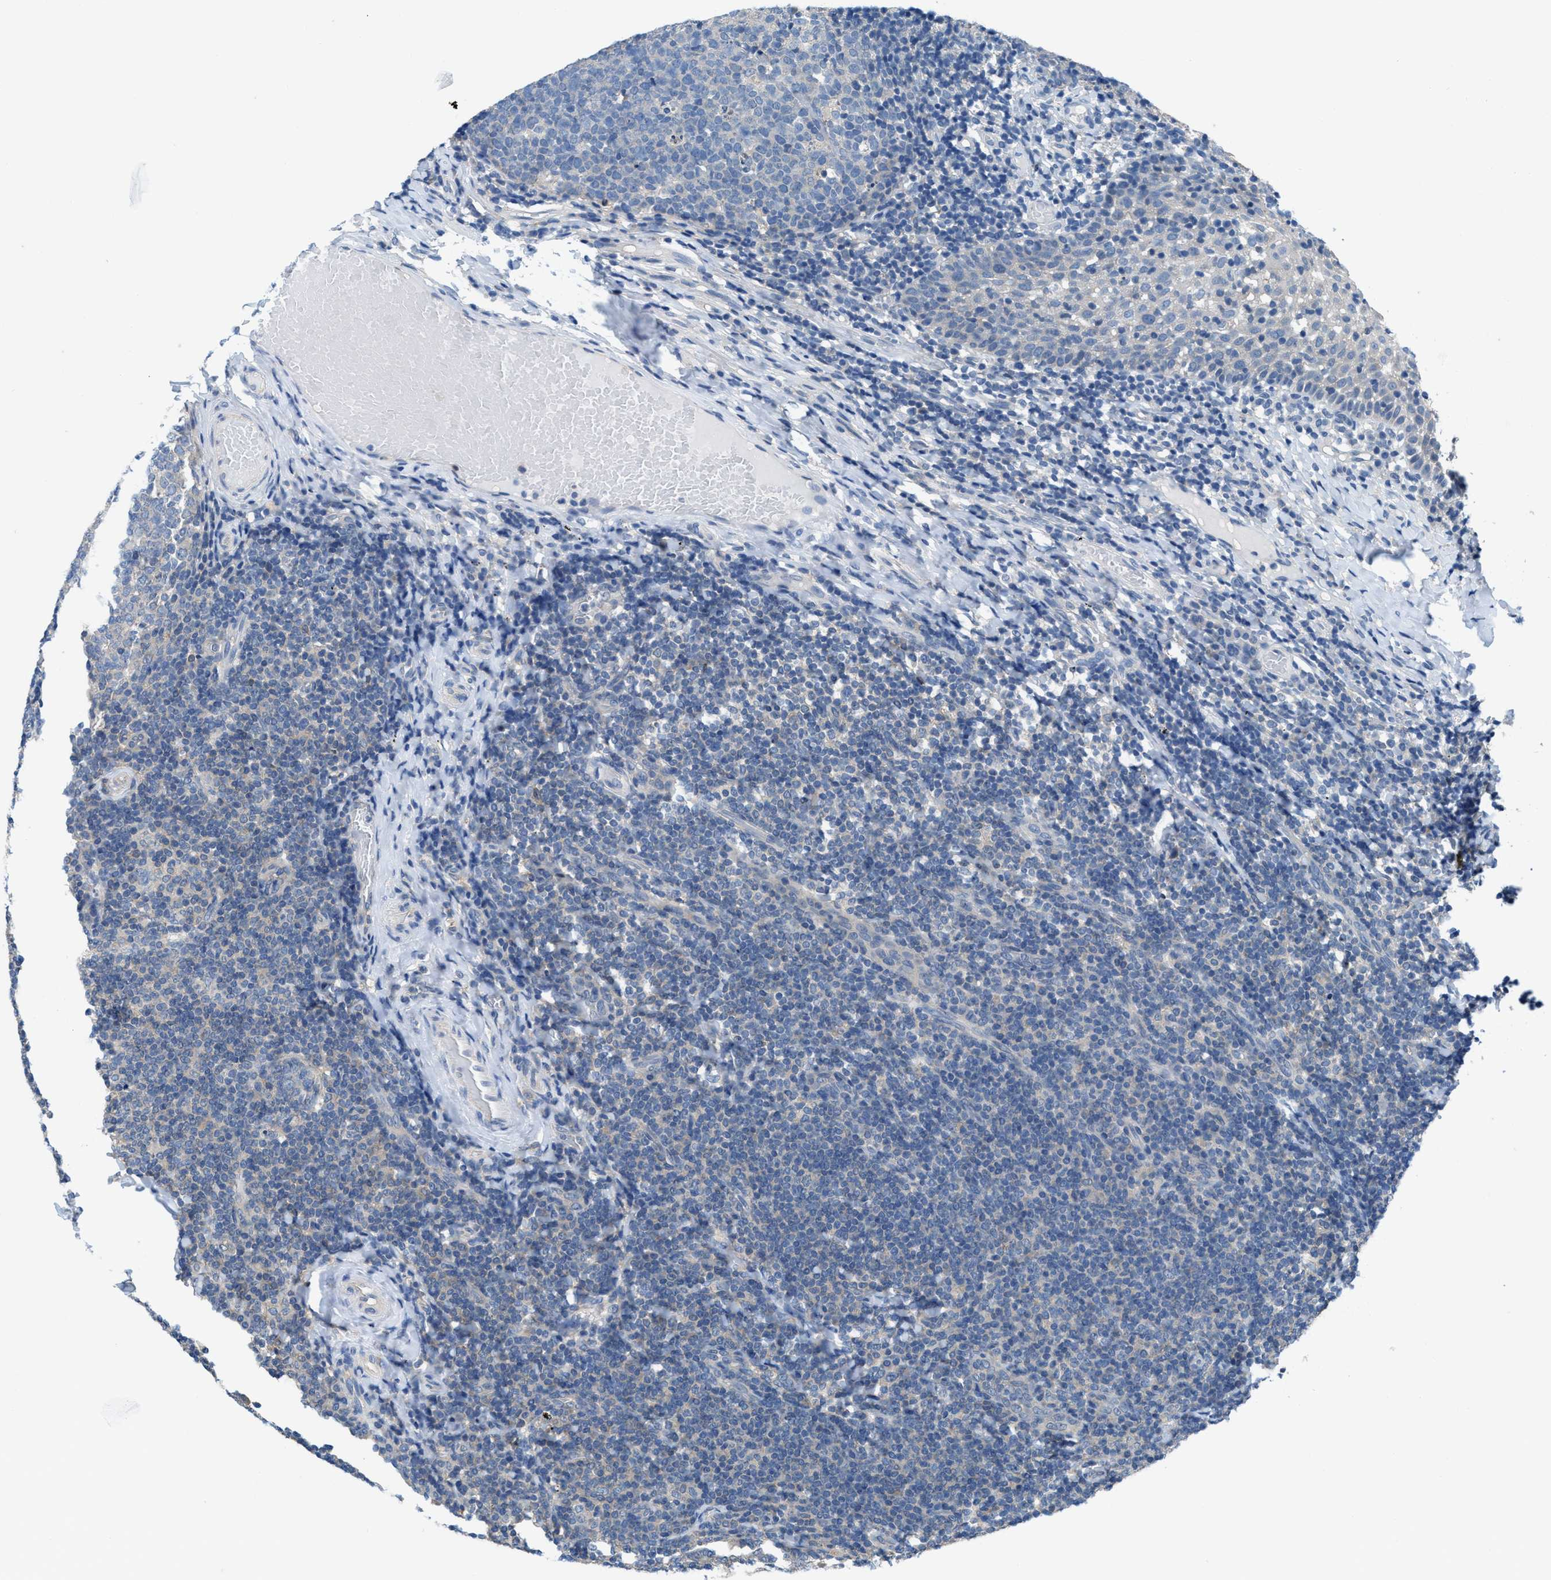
{"staining": {"intensity": "negative", "quantity": "none", "location": "none"}, "tissue": "tonsil", "cell_type": "Germinal center cells", "image_type": "normal", "snomed": [{"axis": "morphology", "description": "Normal tissue, NOS"}, {"axis": "topography", "description": "Tonsil"}], "caption": "IHC histopathology image of benign tonsil: tonsil stained with DAB demonstrates no significant protein staining in germinal center cells. The staining was performed using DAB to visualize the protein expression in brown, while the nuclei were stained in blue with hematoxylin (Magnification: 20x).", "gene": "NUDT5", "patient": {"sex": "female", "age": 19}}